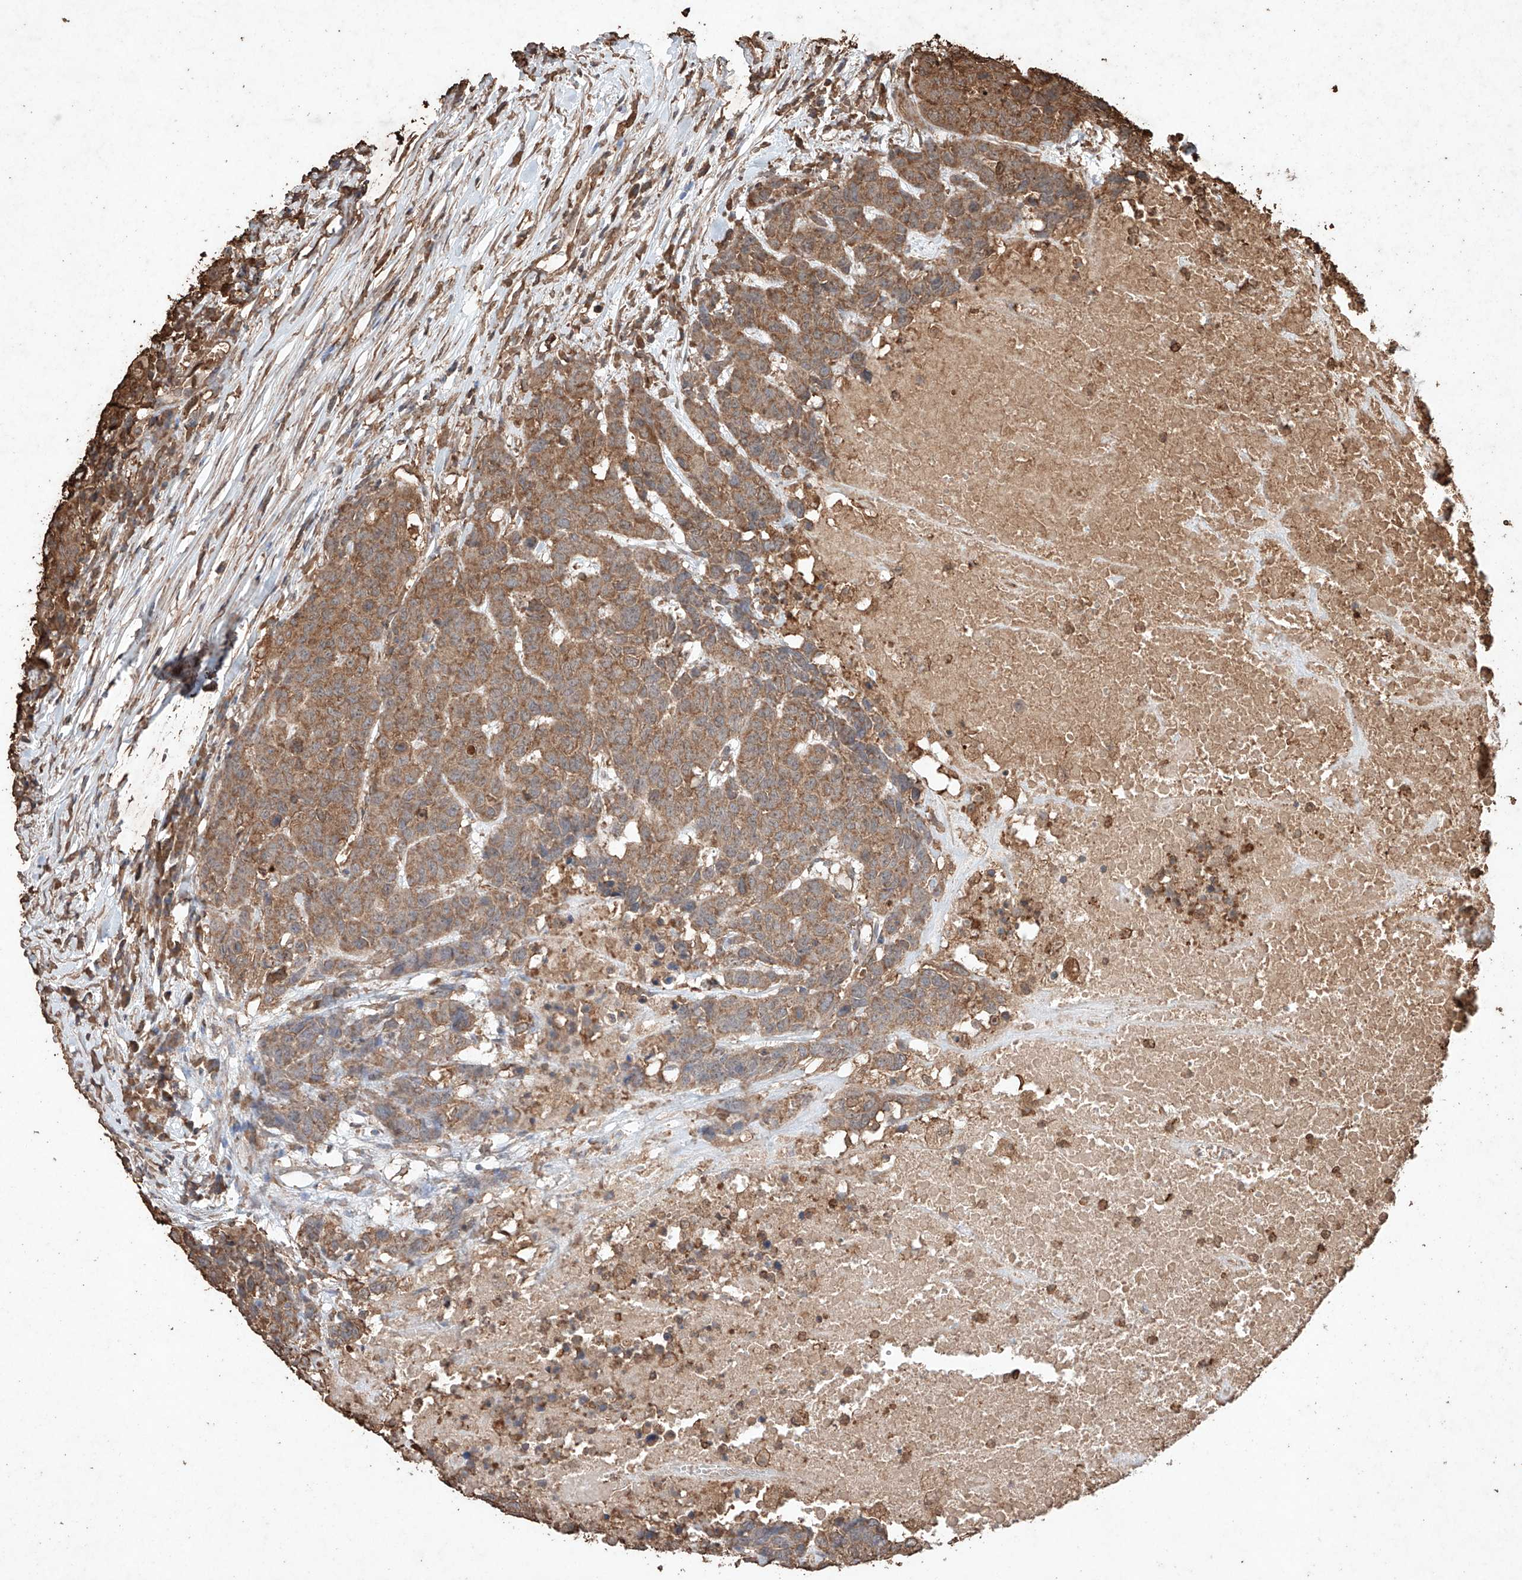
{"staining": {"intensity": "moderate", "quantity": ">75%", "location": "cytoplasmic/membranous"}, "tissue": "head and neck cancer", "cell_type": "Tumor cells", "image_type": "cancer", "snomed": [{"axis": "morphology", "description": "Squamous cell carcinoma, NOS"}, {"axis": "topography", "description": "Head-Neck"}], "caption": "Immunohistochemical staining of human head and neck squamous cell carcinoma exhibits moderate cytoplasmic/membranous protein staining in approximately >75% of tumor cells. (IHC, brightfield microscopy, high magnification).", "gene": "M6PR", "patient": {"sex": "male", "age": 66}}